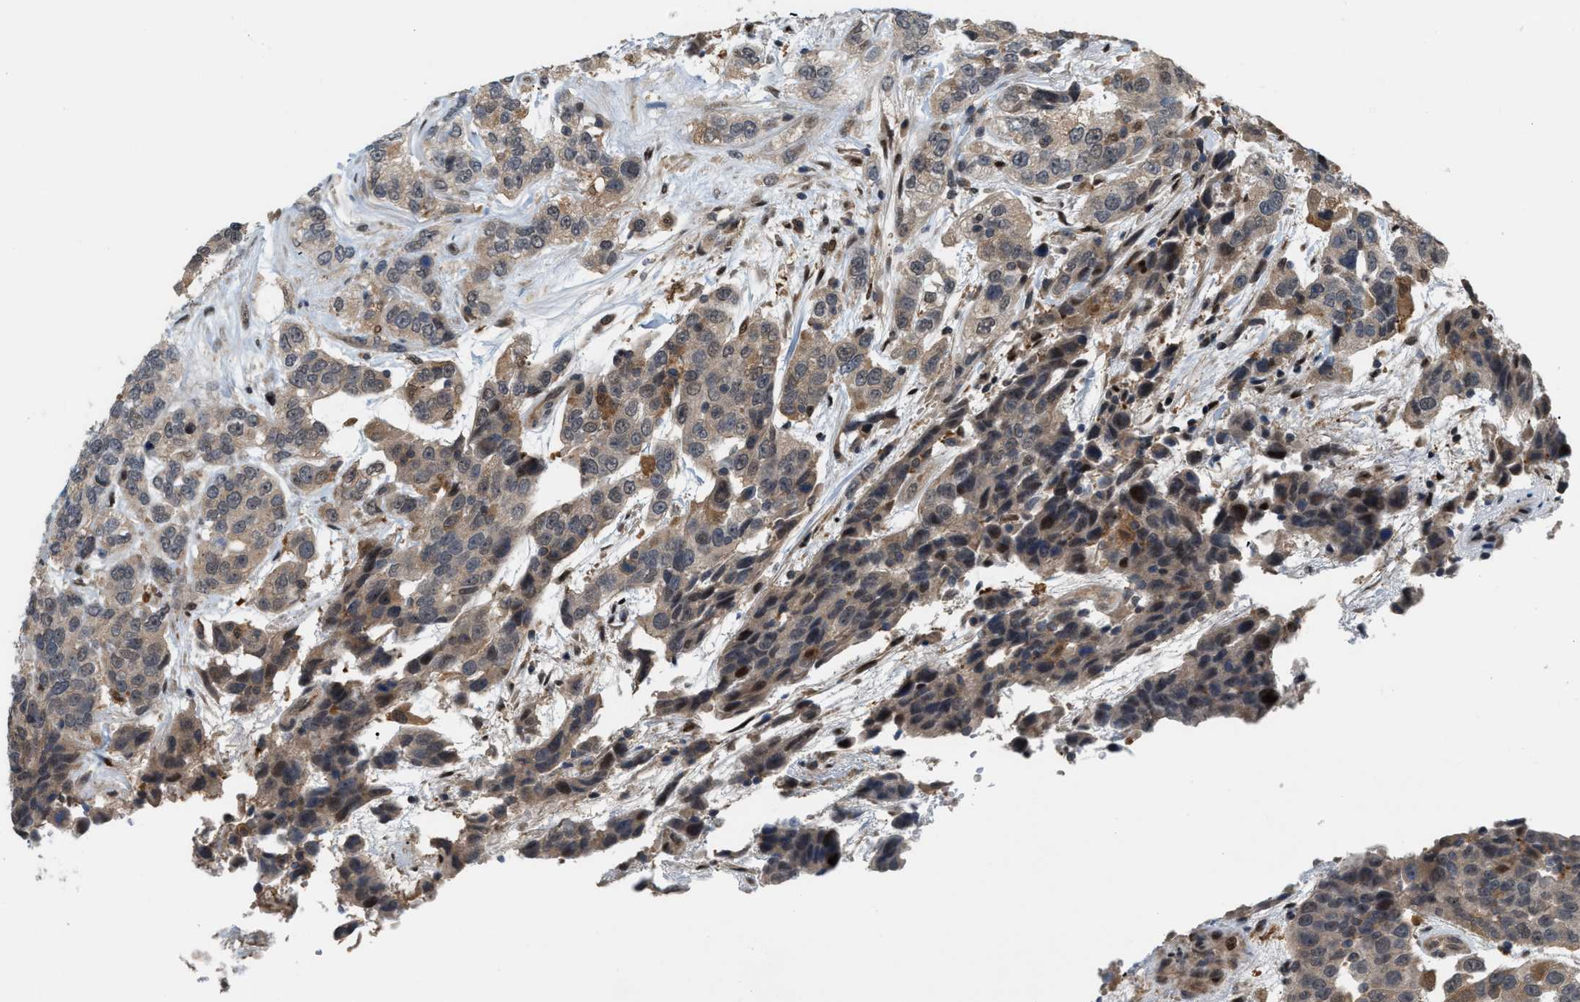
{"staining": {"intensity": "weak", "quantity": ">75%", "location": "cytoplasmic/membranous"}, "tissue": "urothelial cancer", "cell_type": "Tumor cells", "image_type": "cancer", "snomed": [{"axis": "morphology", "description": "Urothelial carcinoma, High grade"}, {"axis": "topography", "description": "Urinary bladder"}], "caption": "Protein expression analysis of human urothelial carcinoma (high-grade) reveals weak cytoplasmic/membranous expression in about >75% of tumor cells.", "gene": "RFFL", "patient": {"sex": "female", "age": 80}}